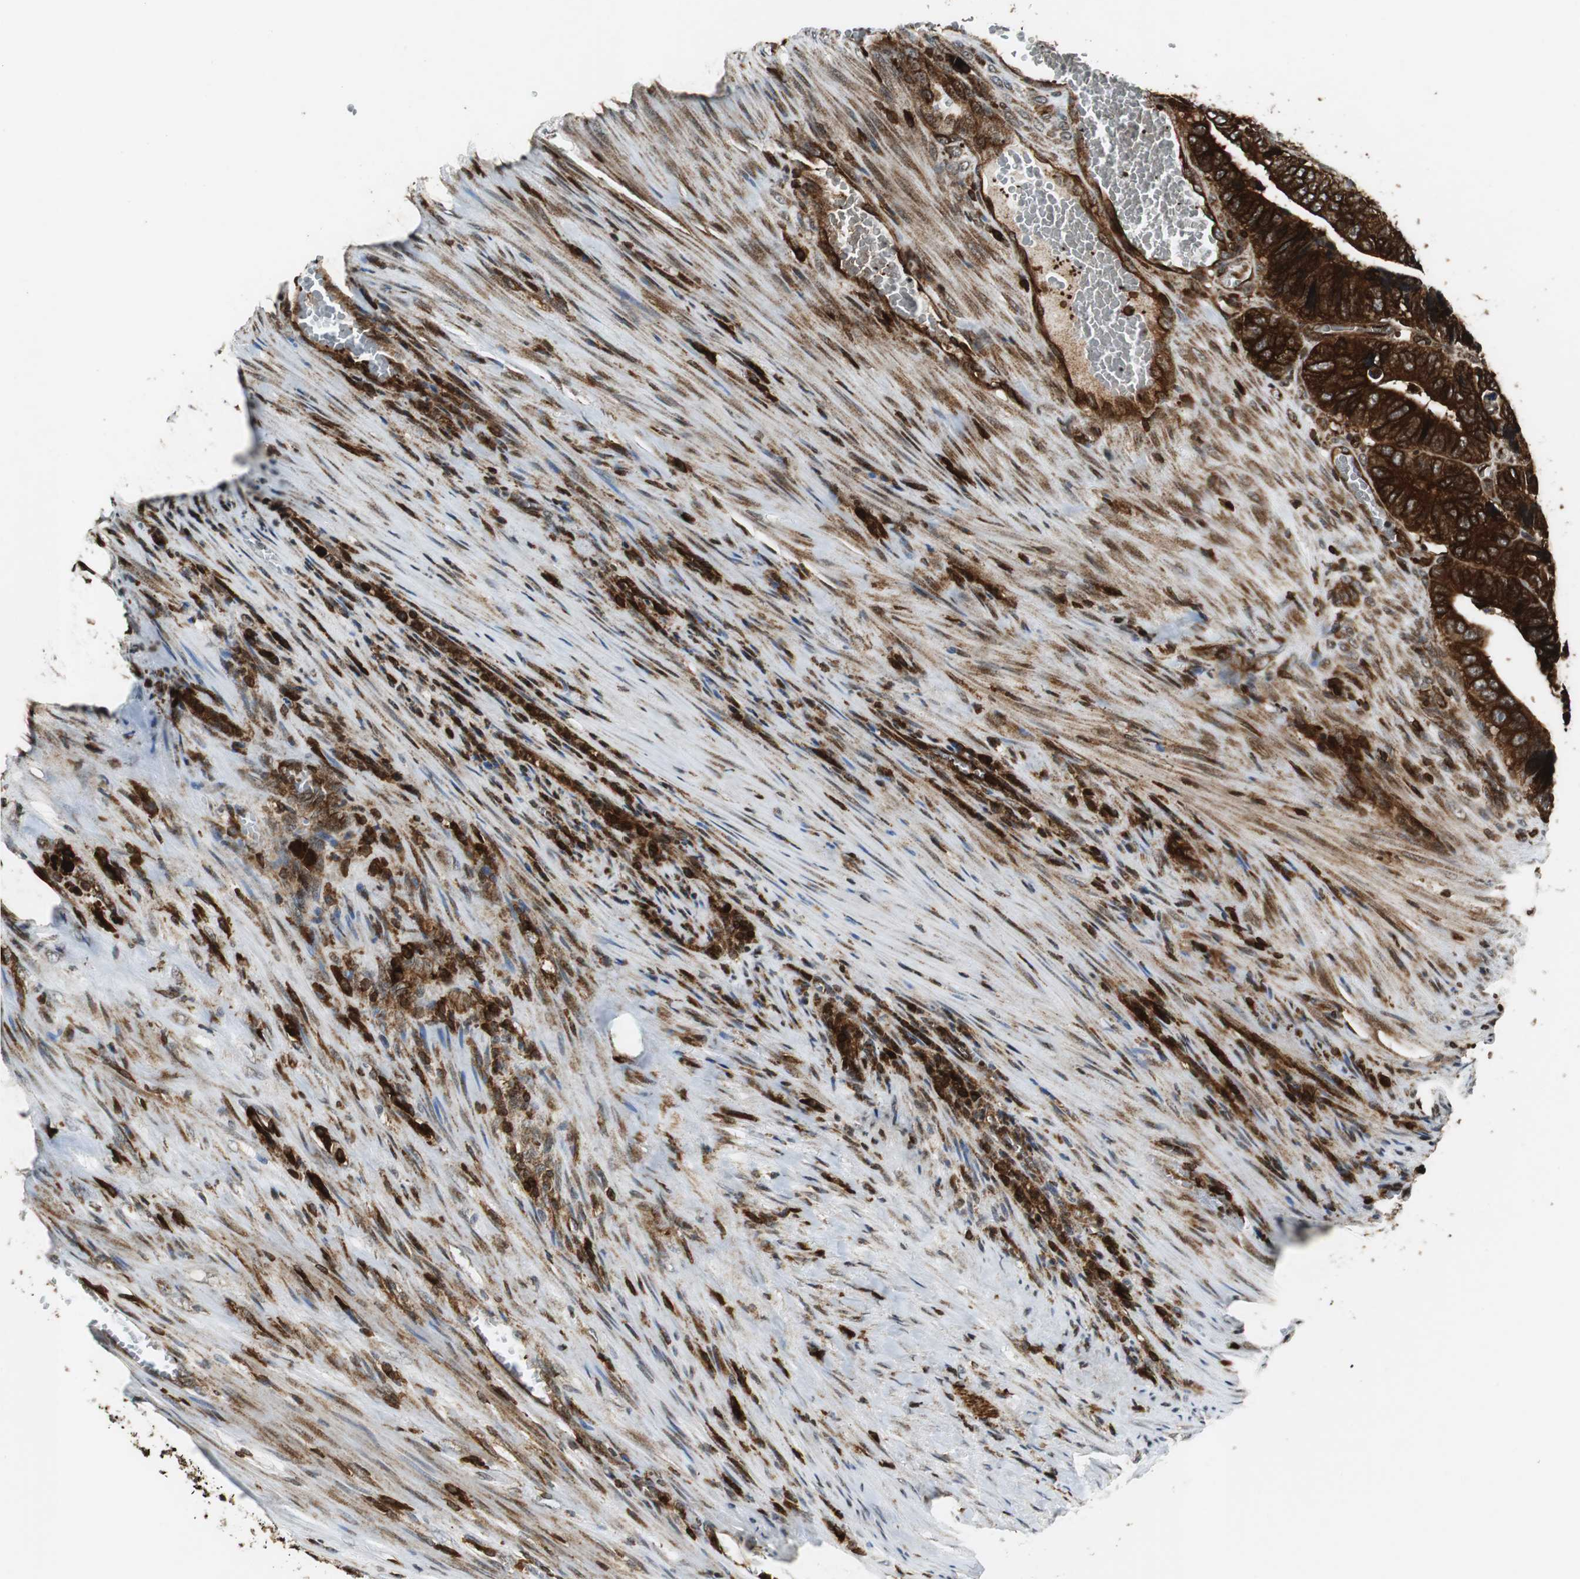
{"staining": {"intensity": "strong", "quantity": ">75%", "location": "cytoplasmic/membranous"}, "tissue": "colorectal cancer", "cell_type": "Tumor cells", "image_type": "cancer", "snomed": [{"axis": "morphology", "description": "Adenocarcinoma, NOS"}, {"axis": "topography", "description": "Colon"}], "caption": "Immunohistochemical staining of adenocarcinoma (colorectal) demonstrates high levels of strong cytoplasmic/membranous positivity in approximately >75% of tumor cells. The protein of interest is shown in brown color, while the nuclei are stained blue.", "gene": "TUBA4A", "patient": {"sex": "male", "age": 72}}